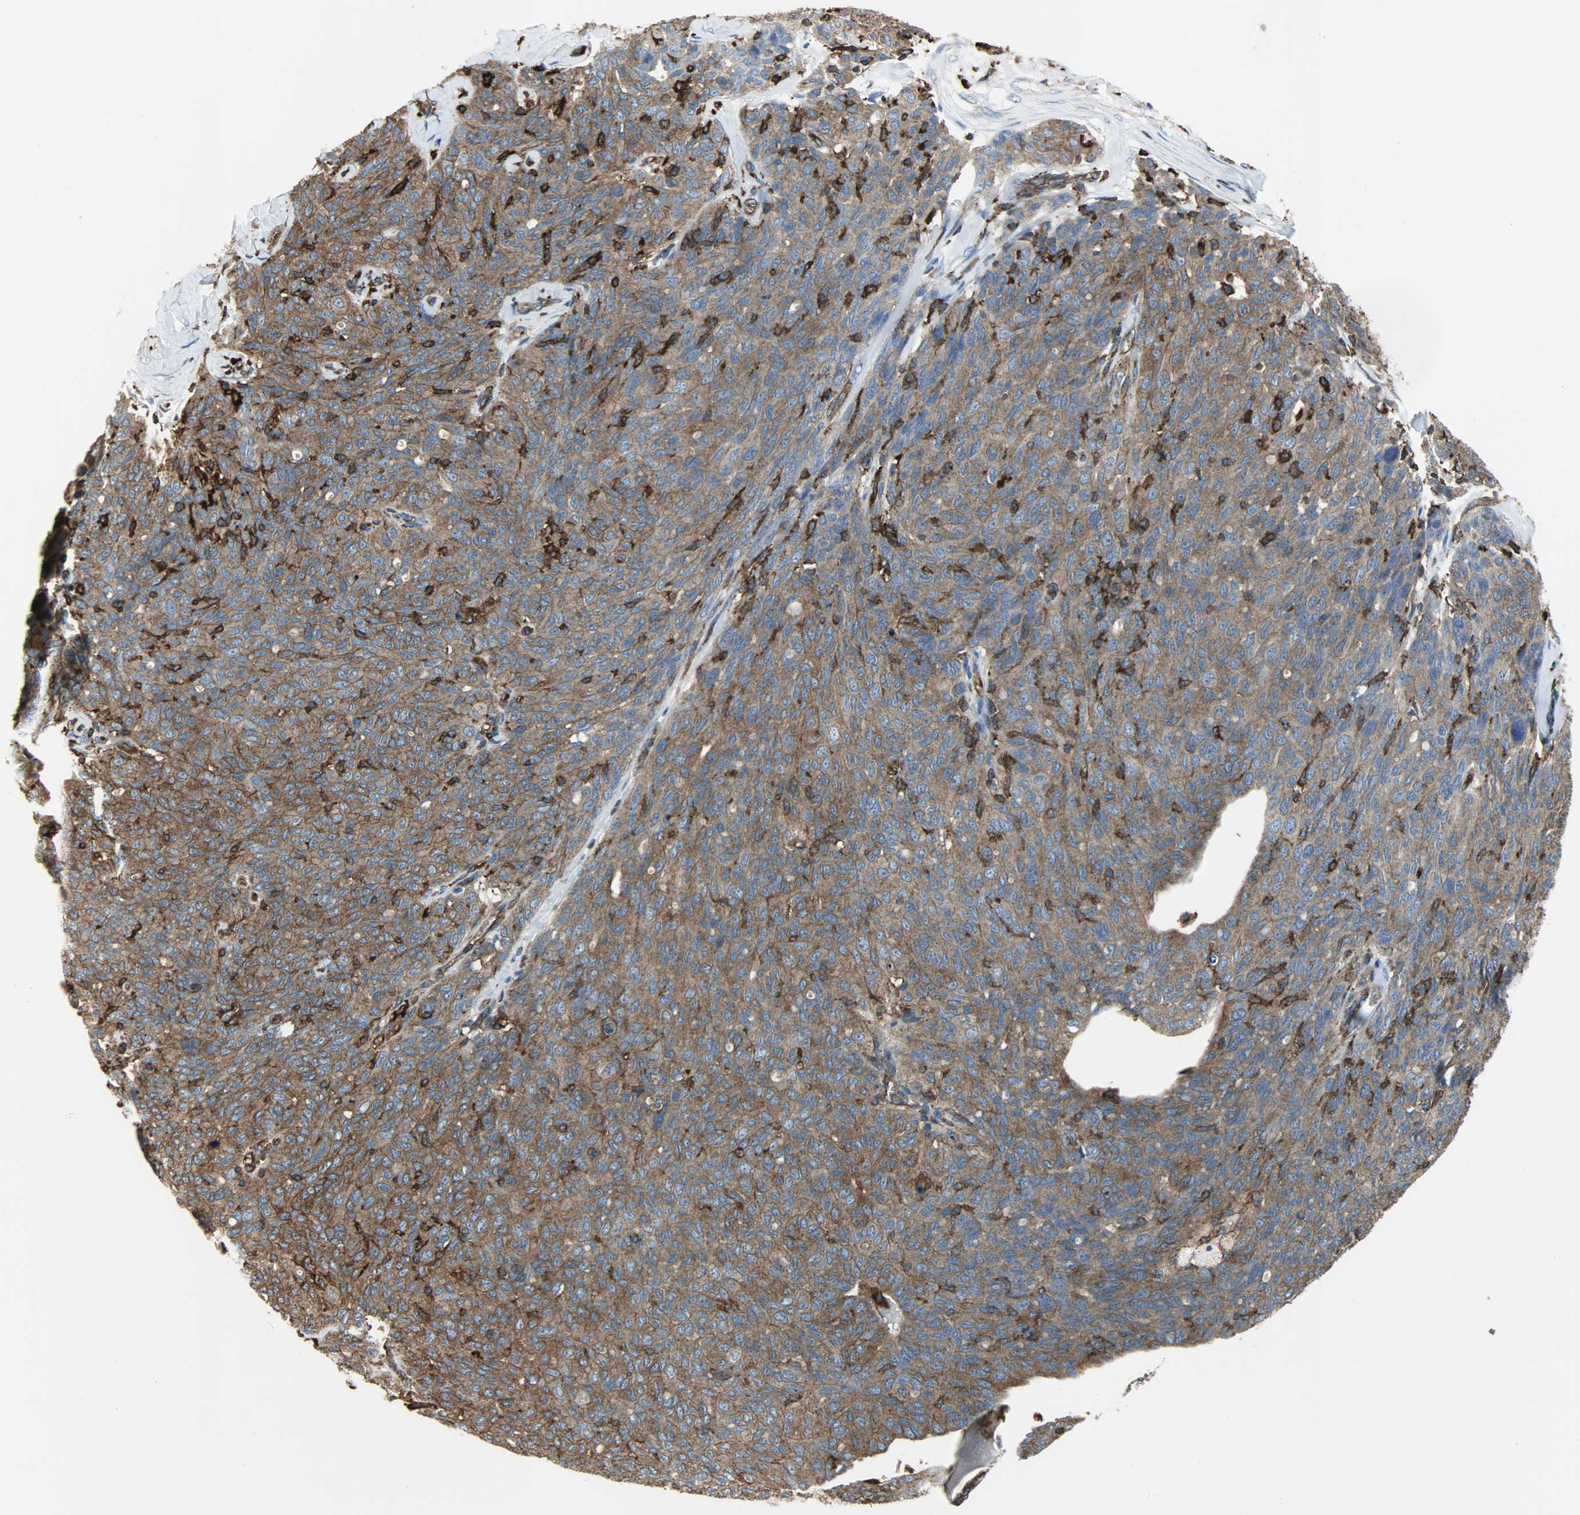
{"staining": {"intensity": "strong", "quantity": ">75%", "location": "cytoplasmic/membranous"}, "tissue": "ovarian cancer", "cell_type": "Tumor cells", "image_type": "cancer", "snomed": [{"axis": "morphology", "description": "Carcinoma, endometroid"}, {"axis": "topography", "description": "Ovary"}], "caption": "DAB (3,3'-diaminobenzidine) immunohistochemical staining of ovarian cancer reveals strong cytoplasmic/membranous protein positivity in about >75% of tumor cells.", "gene": "VASP", "patient": {"sex": "female", "age": 60}}